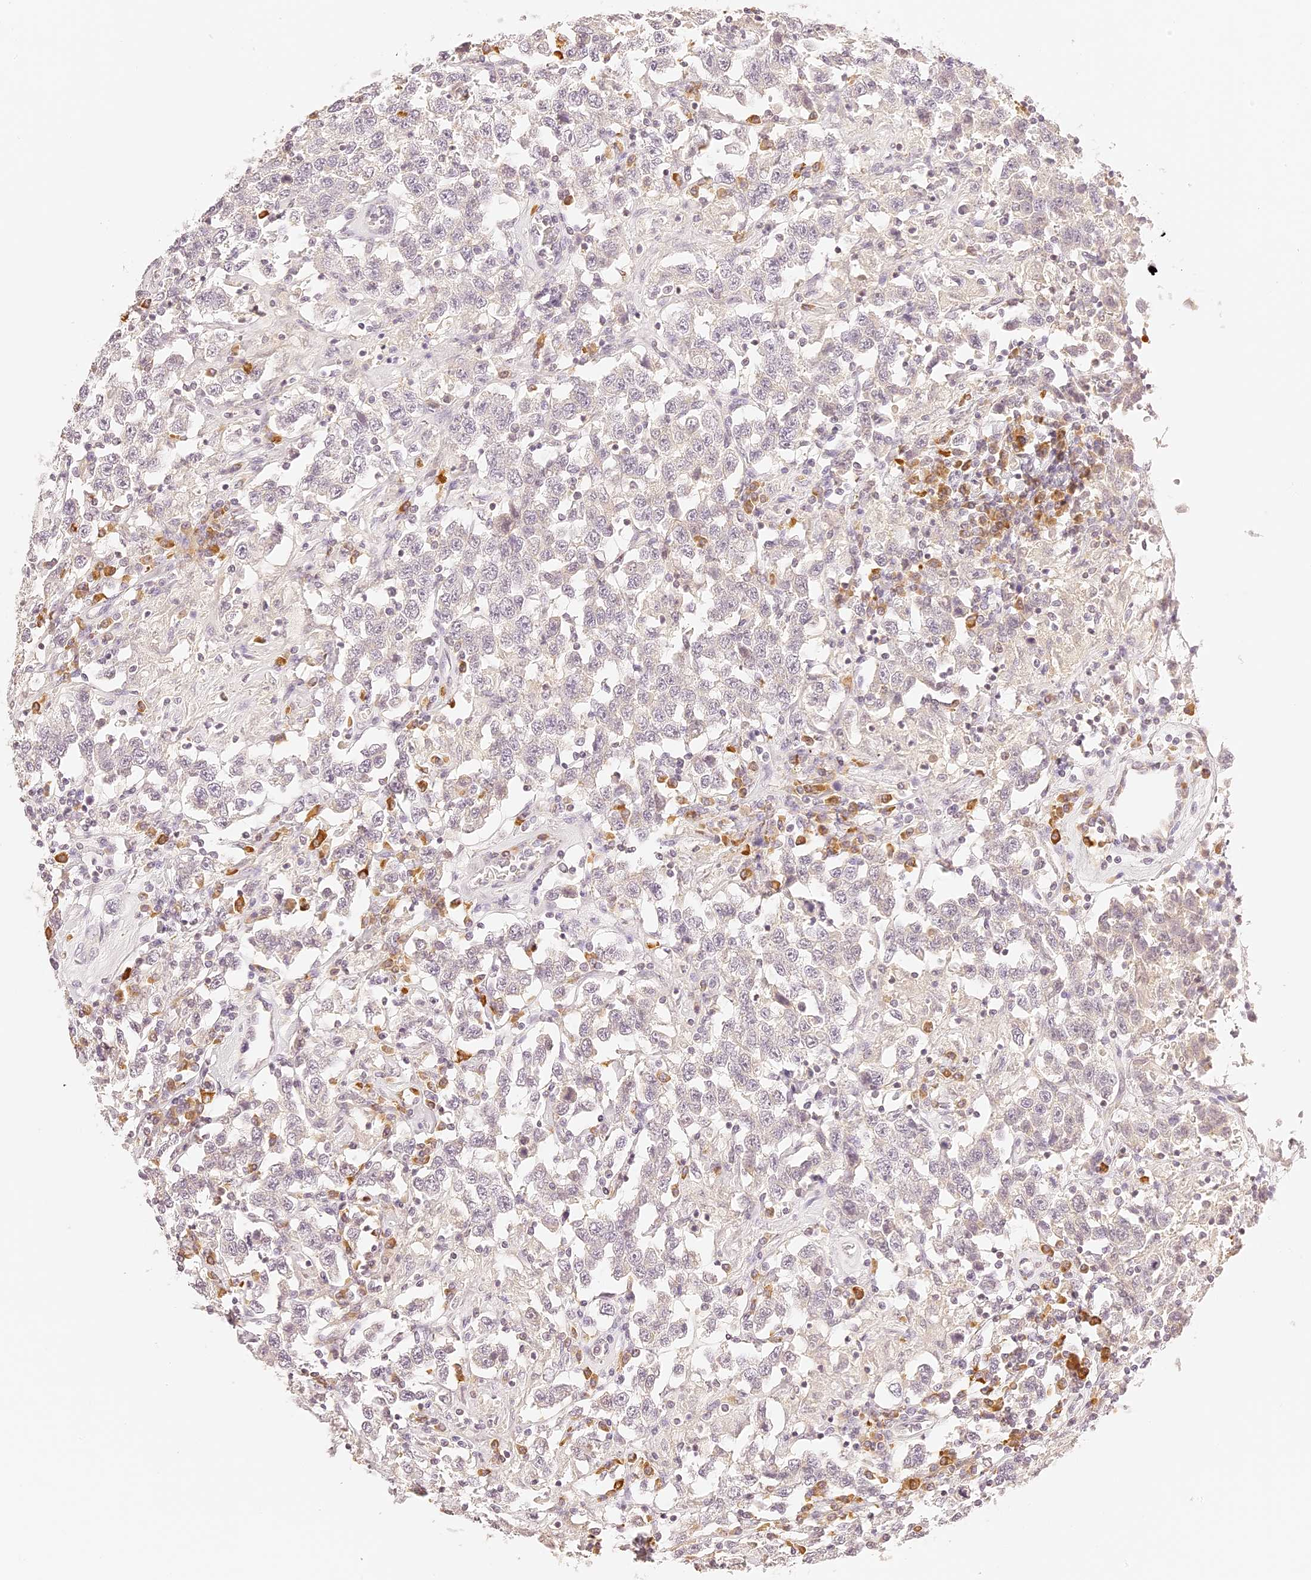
{"staining": {"intensity": "negative", "quantity": "none", "location": "none"}, "tissue": "testis cancer", "cell_type": "Tumor cells", "image_type": "cancer", "snomed": [{"axis": "morphology", "description": "Seminoma, NOS"}, {"axis": "topography", "description": "Testis"}], "caption": "IHC histopathology image of seminoma (testis) stained for a protein (brown), which exhibits no positivity in tumor cells.", "gene": "TRIM45", "patient": {"sex": "male", "age": 41}}